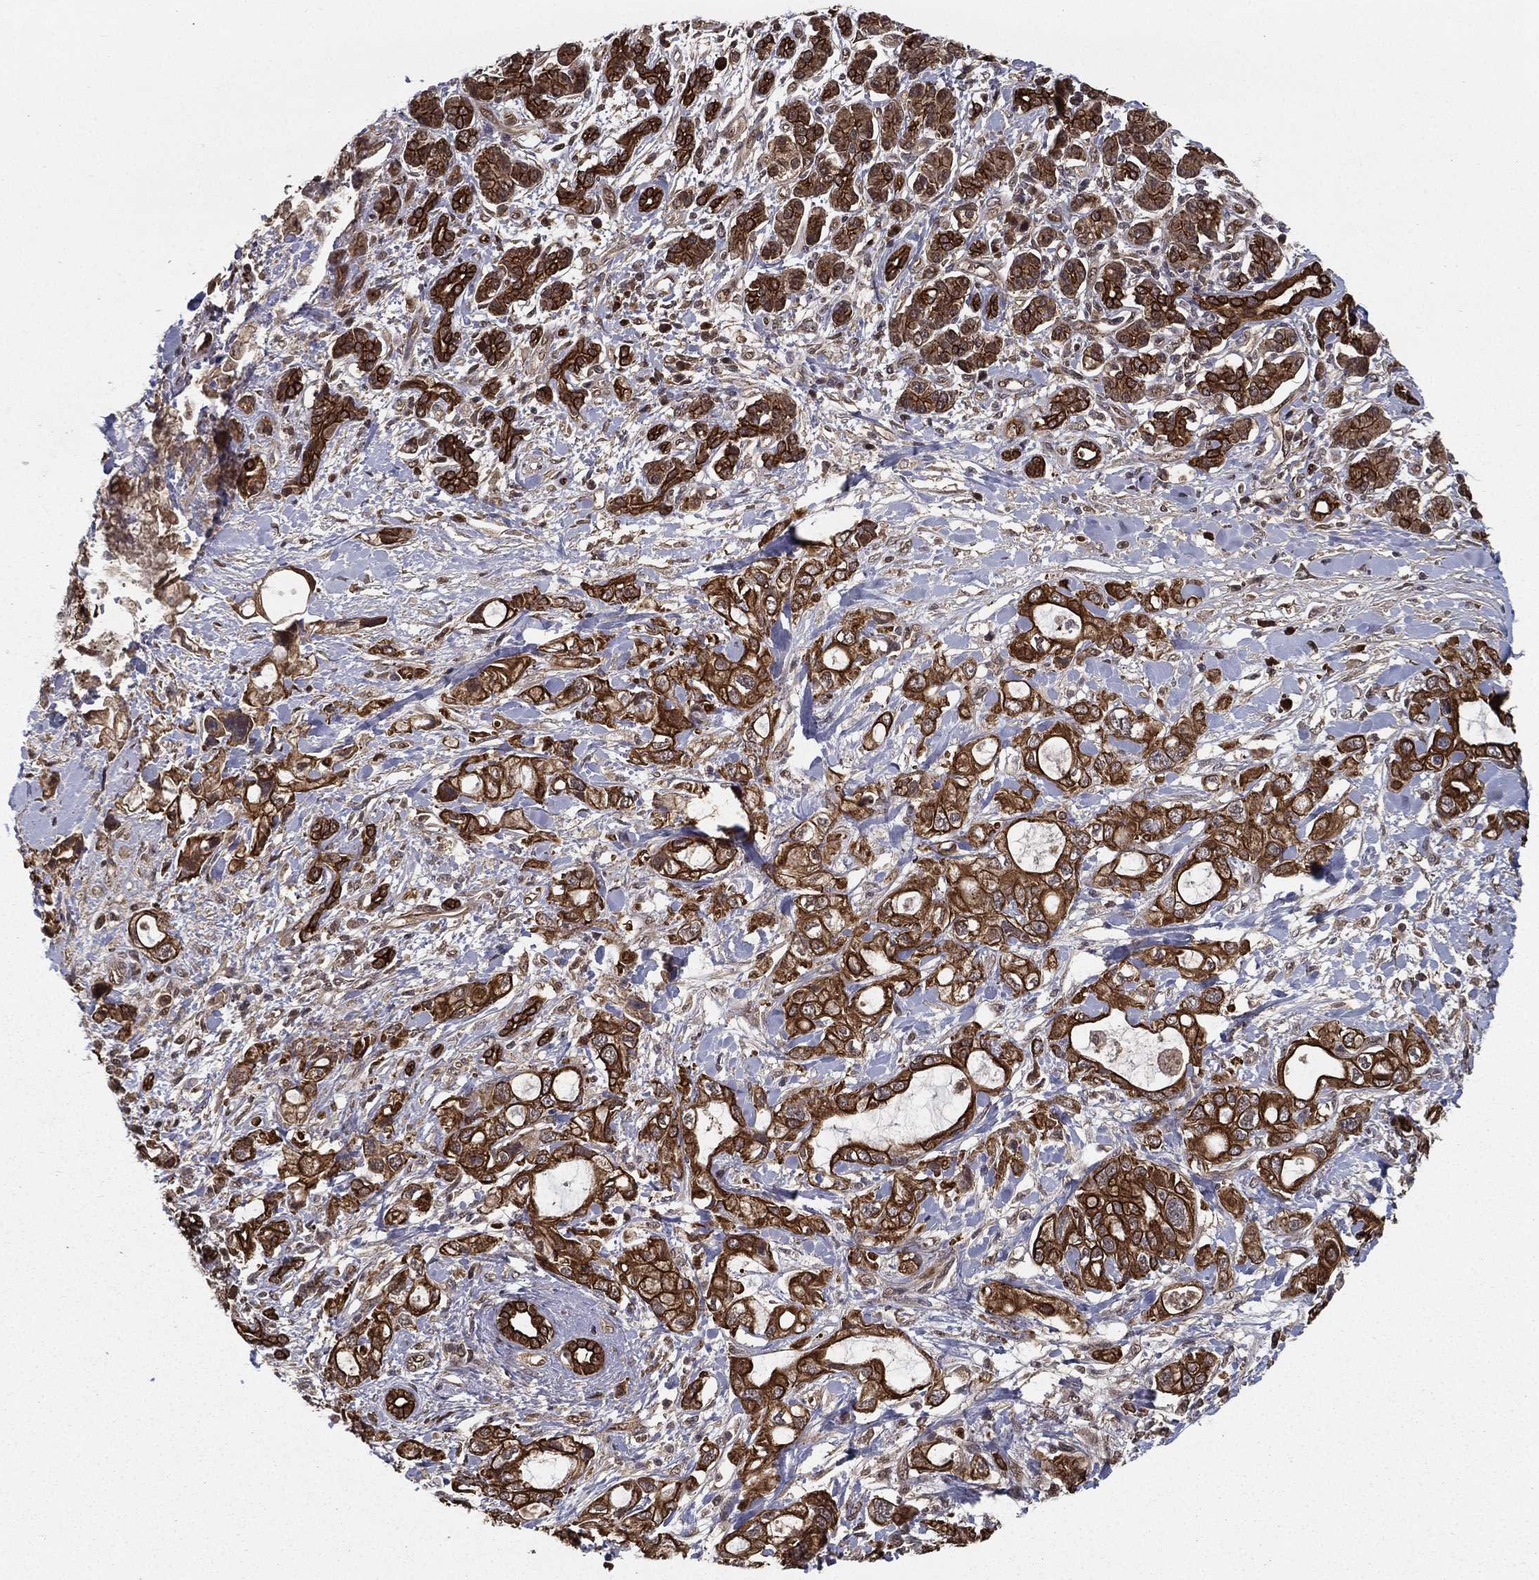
{"staining": {"intensity": "strong", "quantity": ">75%", "location": "cytoplasmic/membranous"}, "tissue": "pancreatic cancer", "cell_type": "Tumor cells", "image_type": "cancer", "snomed": [{"axis": "morphology", "description": "Adenocarcinoma, NOS"}, {"axis": "topography", "description": "Pancreas"}], "caption": "Tumor cells display high levels of strong cytoplasmic/membranous staining in approximately >75% of cells in pancreatic cancer (adenocarcinoma). The staining is performed using DAB brown chromogen to label protein expression. The nuclei are counter-stained blue using hematoxylin.", "gene": "SLC6A6", "patient": {"sex": "female", "age": 56}}